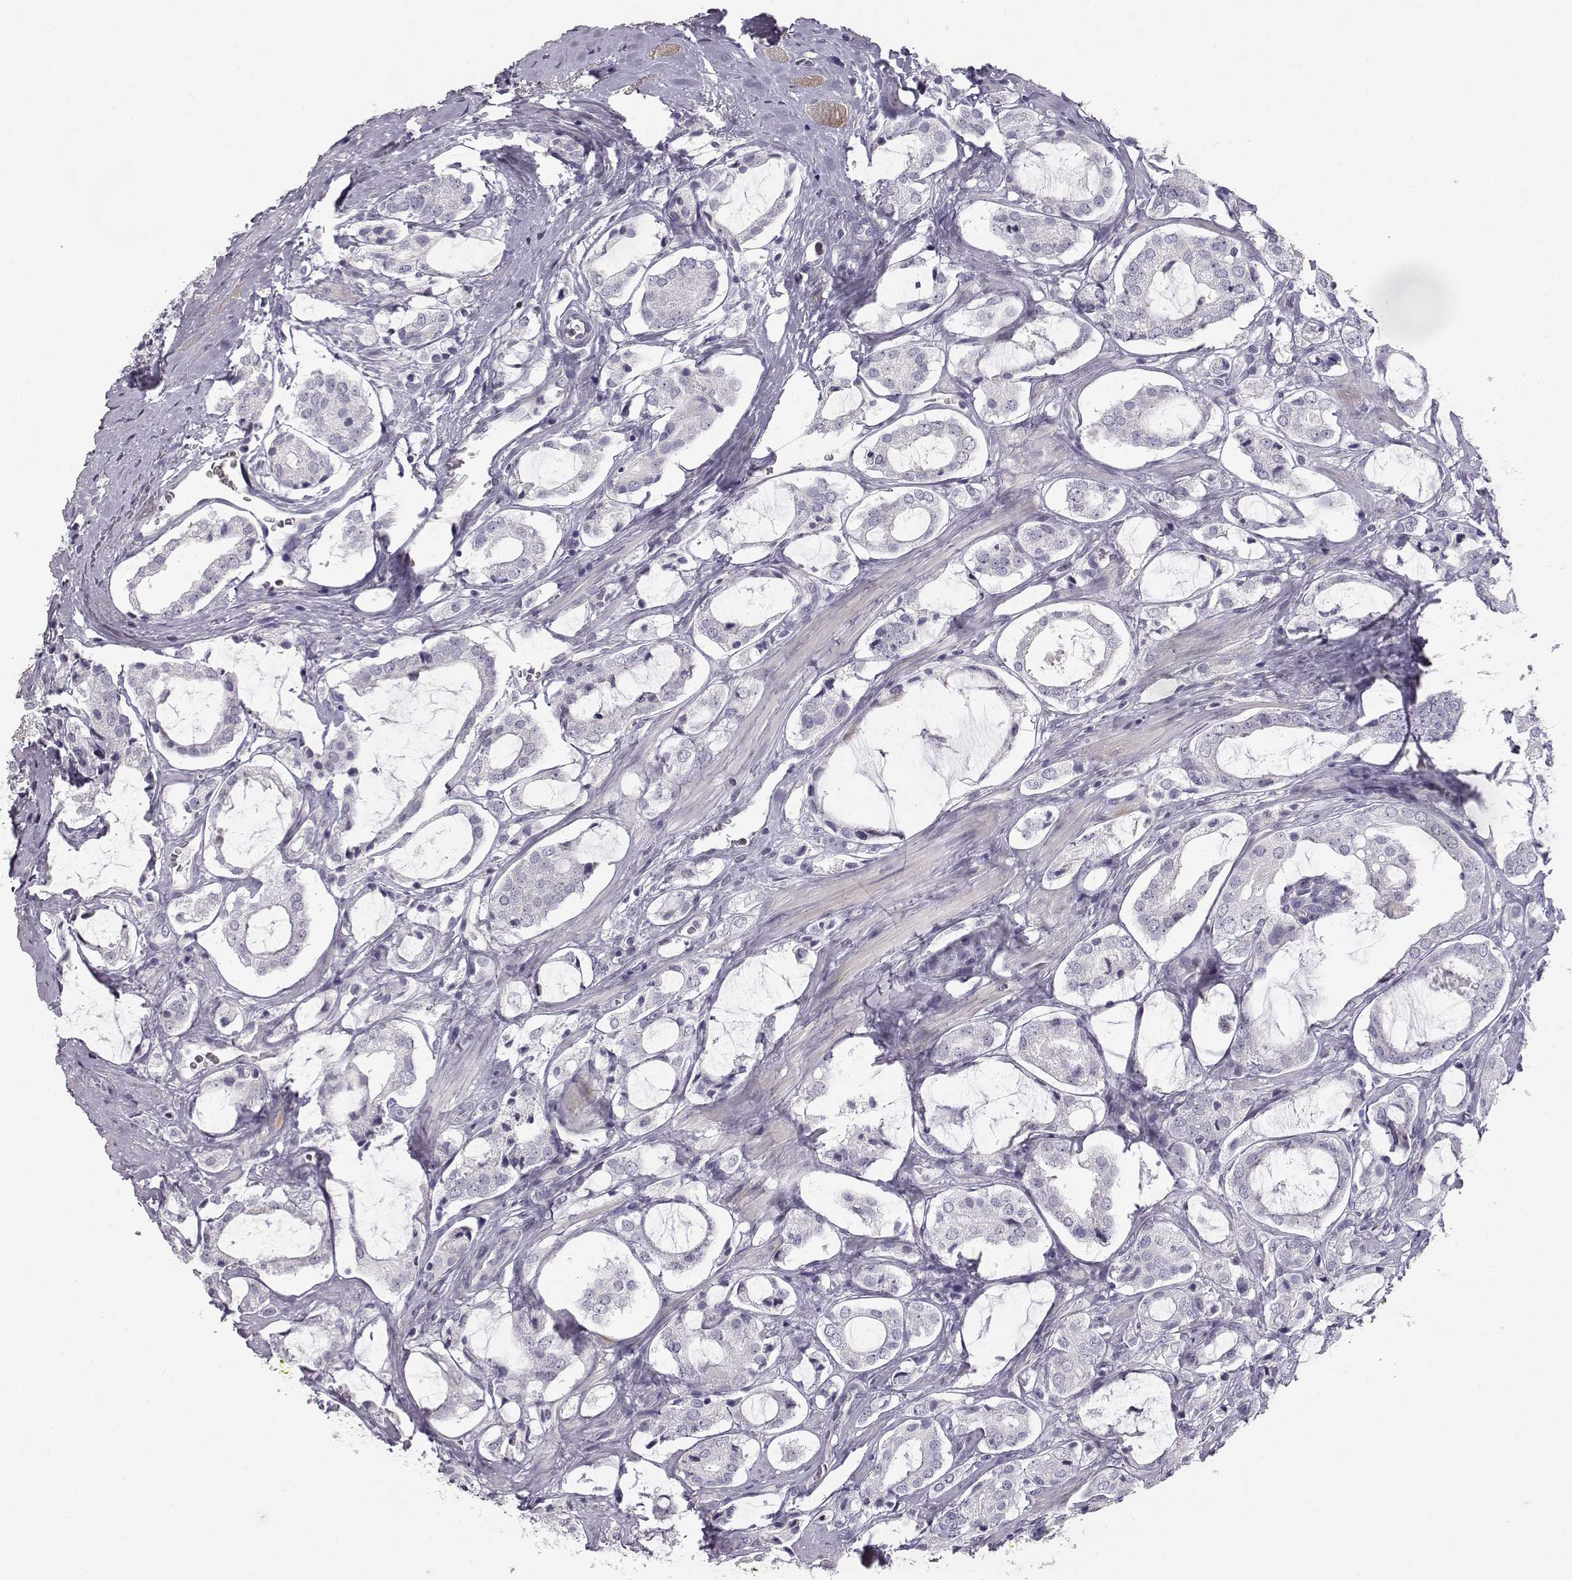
{"staining": {"intensity": "negative", "quantity": "none", "location": "none"}, "tissue": "prostate cancer", "cell_type": "Tumor cells", "image_type": "cancer", "snomed": [{"axis": "morphology", "description": "Adenocarcinoma, NOS"}, {"axis": "topography", "description": "Prostate"}], "caption": "The histopathology image displays no staining of tumor cells in prostate cancer.", "gene": "MYCBPAP", "patient": {"sex": "male", "age": 66}}